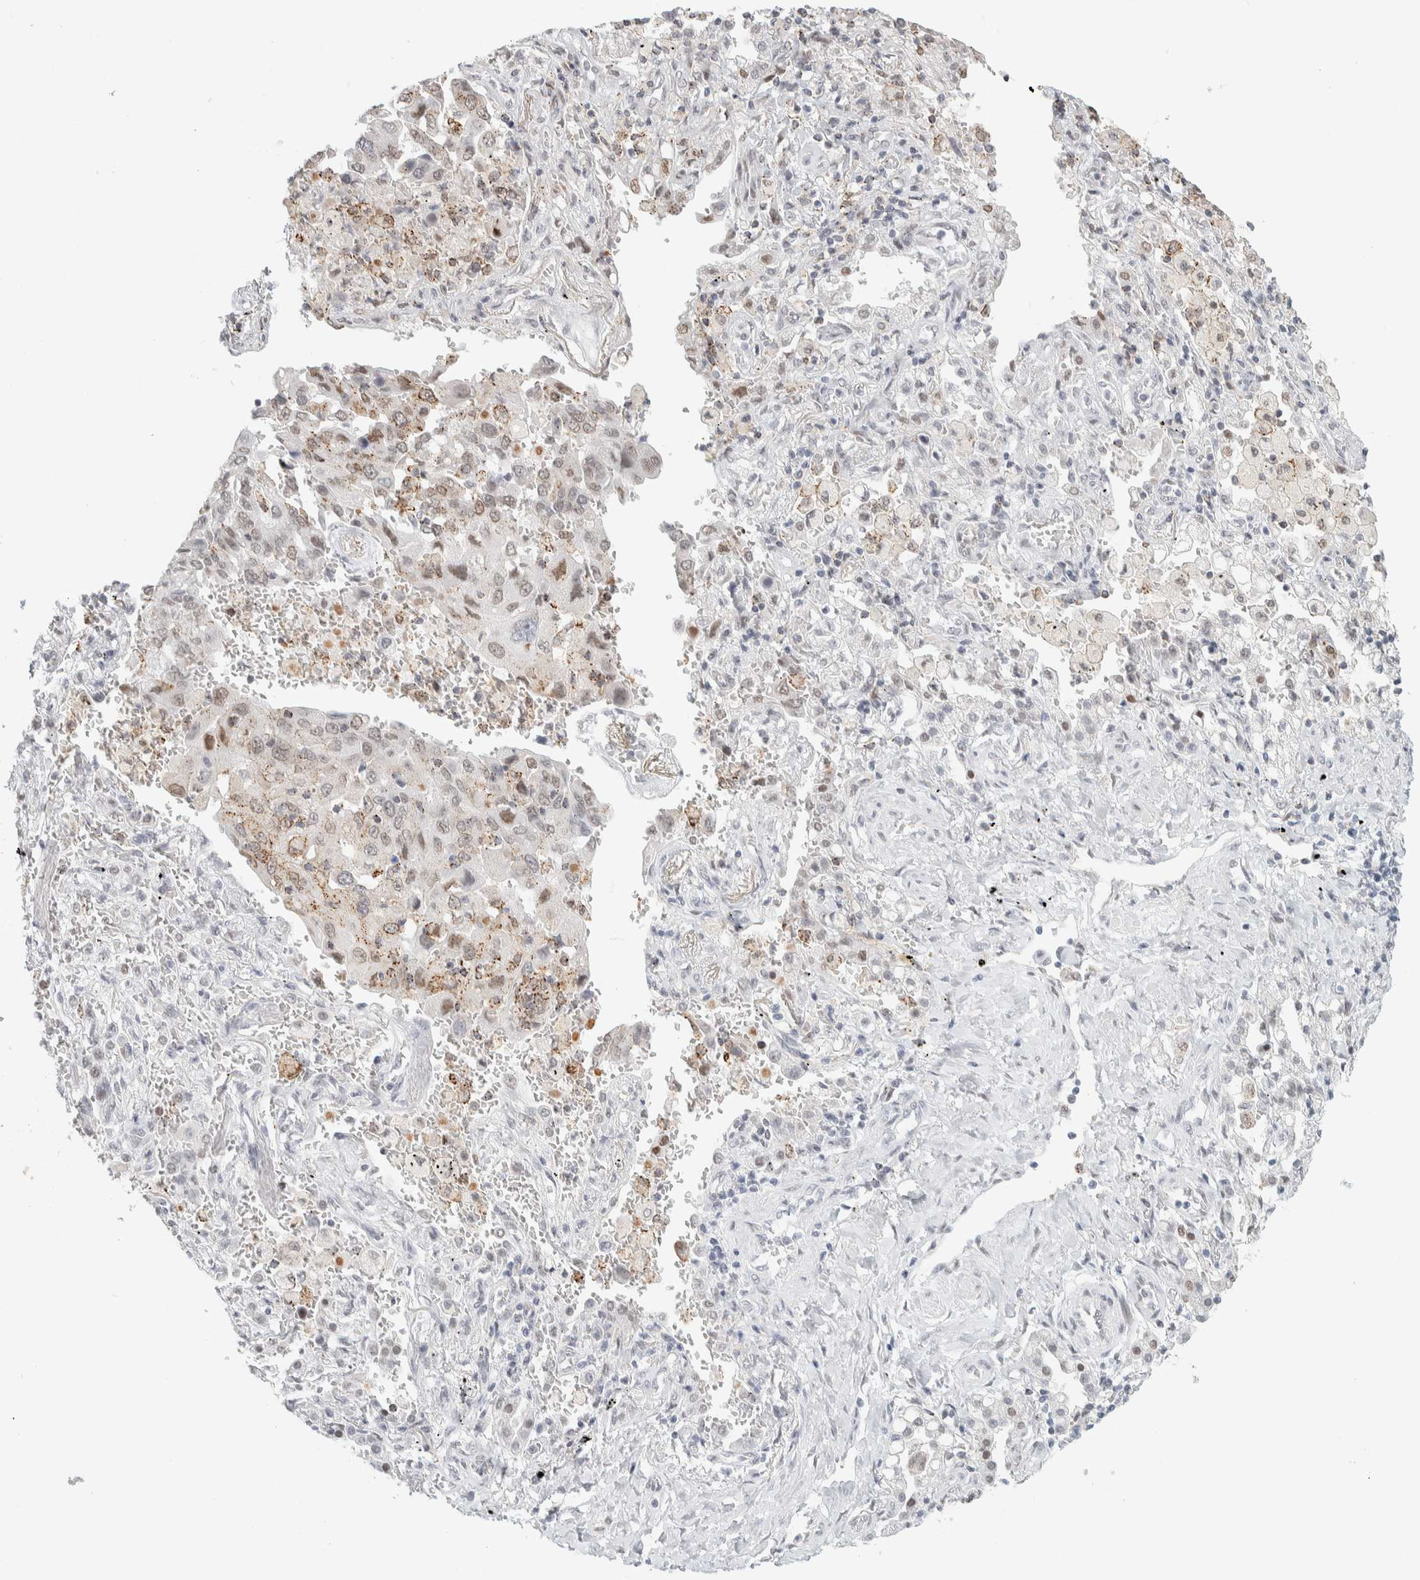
{"staining": {"intensity": "weak", "quantity": "<25%", "location": "cytoplasmic/membranous,nuclear"}, "tissue": "lung cancer", "cell_type": "Tumor cells", "image_type": "cancer", "snomed": [{"axis": "morphology", "description": "Adenocarcinoma, NOS"}, {"axis": "topography", "description": "Lung"}], "caption": "Tumor cells are negative for brown protein staining in lung adenocarcinoma. (DAB IHC visualized using brightfield microscopy, high magnification).", "gene": "CDH17", "patient": {"sex": "female", "age": 65}}